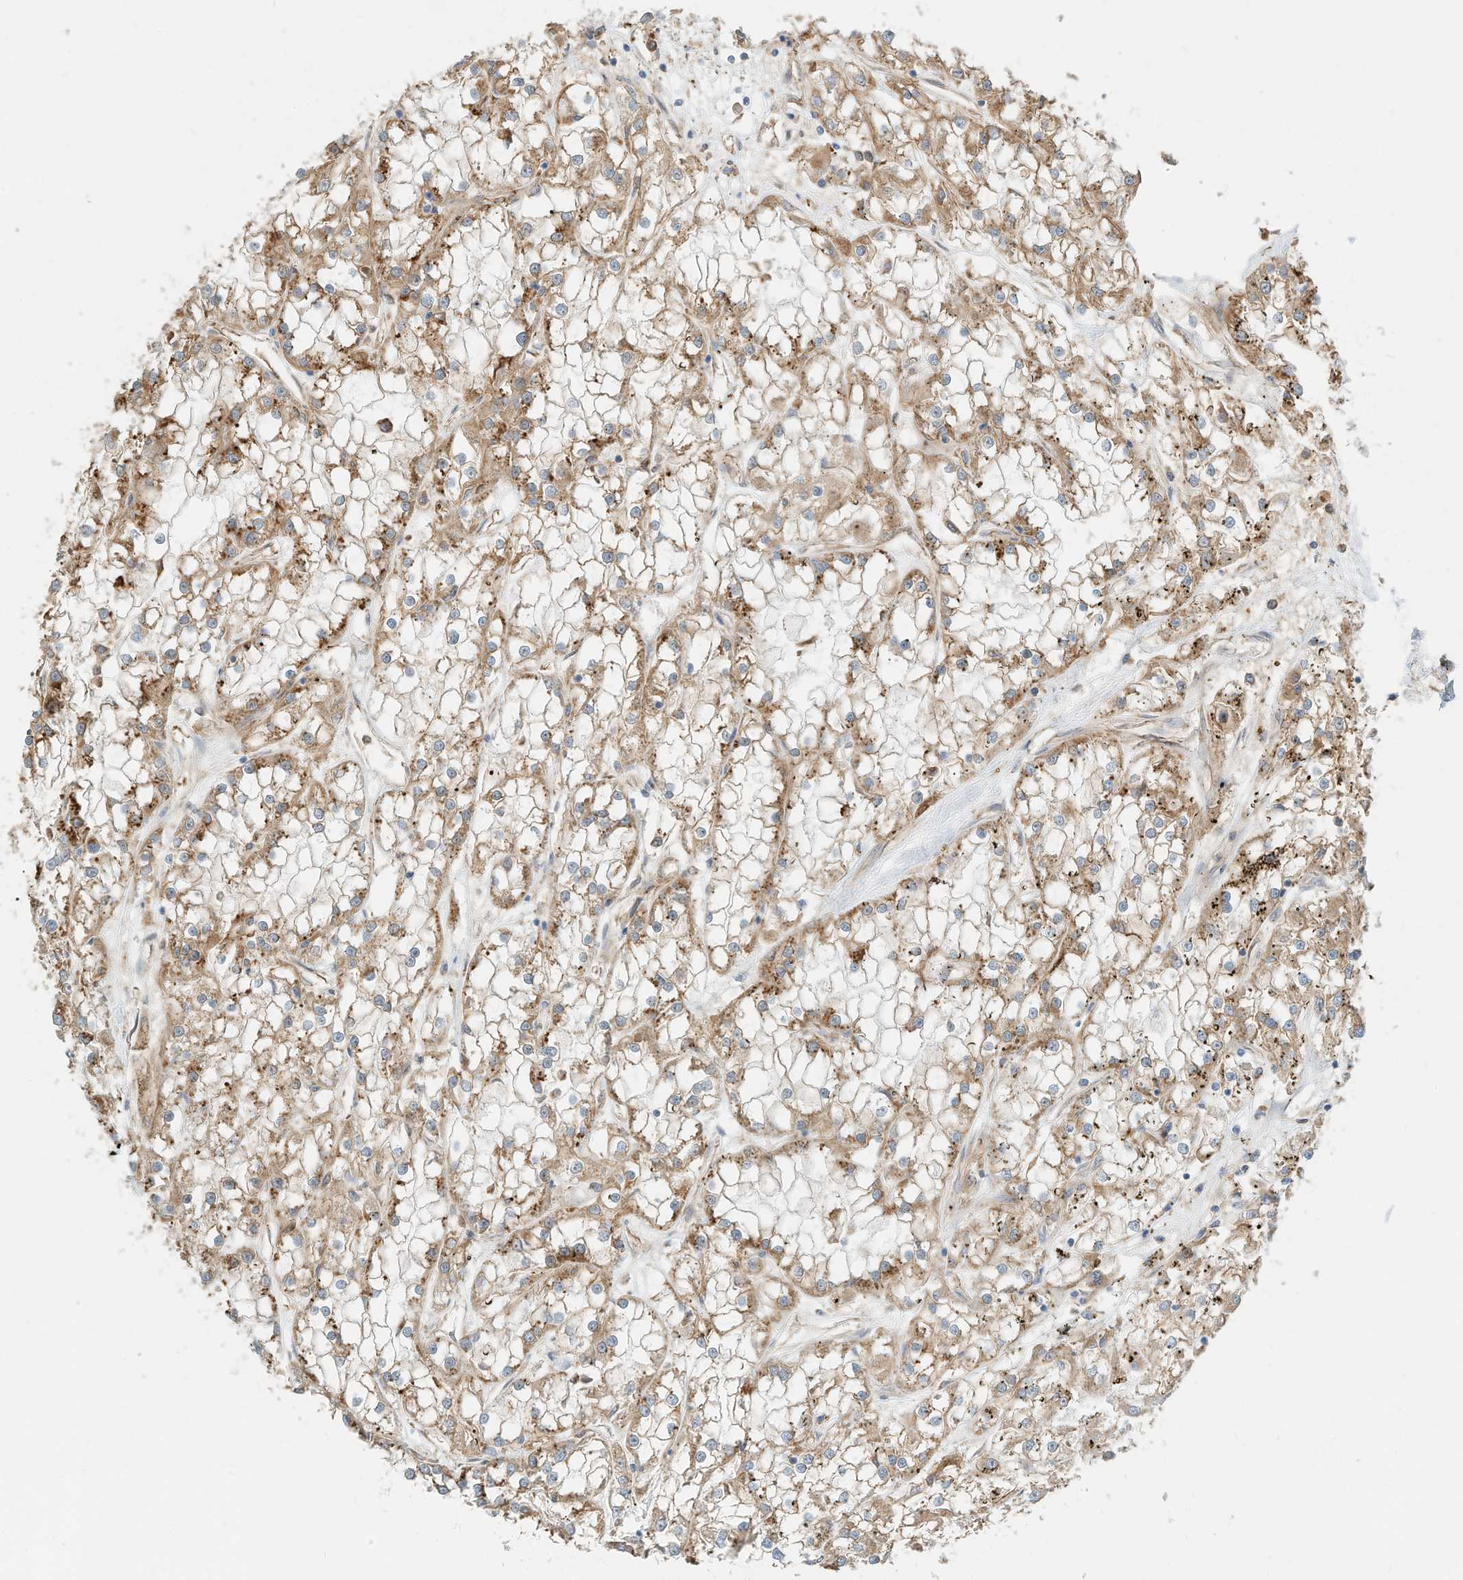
{"staining": {"intensity": "moderate", "quantity": "25%-75%", "location": "cytoplasmic/membranous"}, "tissue": "renal cancer", "cell_type": "Tumor cells", "image_type": "cancer", "snomed": [{"axis": "morphology", "description": "Adenocarcinoma, NOS"}, {"axis": "topography", "description": "Kidney"}], "caption": "Renal cancer stained with immunohistochemistry (IHC) demonstrates moderate cytoplasmic/membranous staining in about 25%-75% of tumor cells.", "gene": "CPAMD8", "patient": {"sex": "female", "age": 52}}